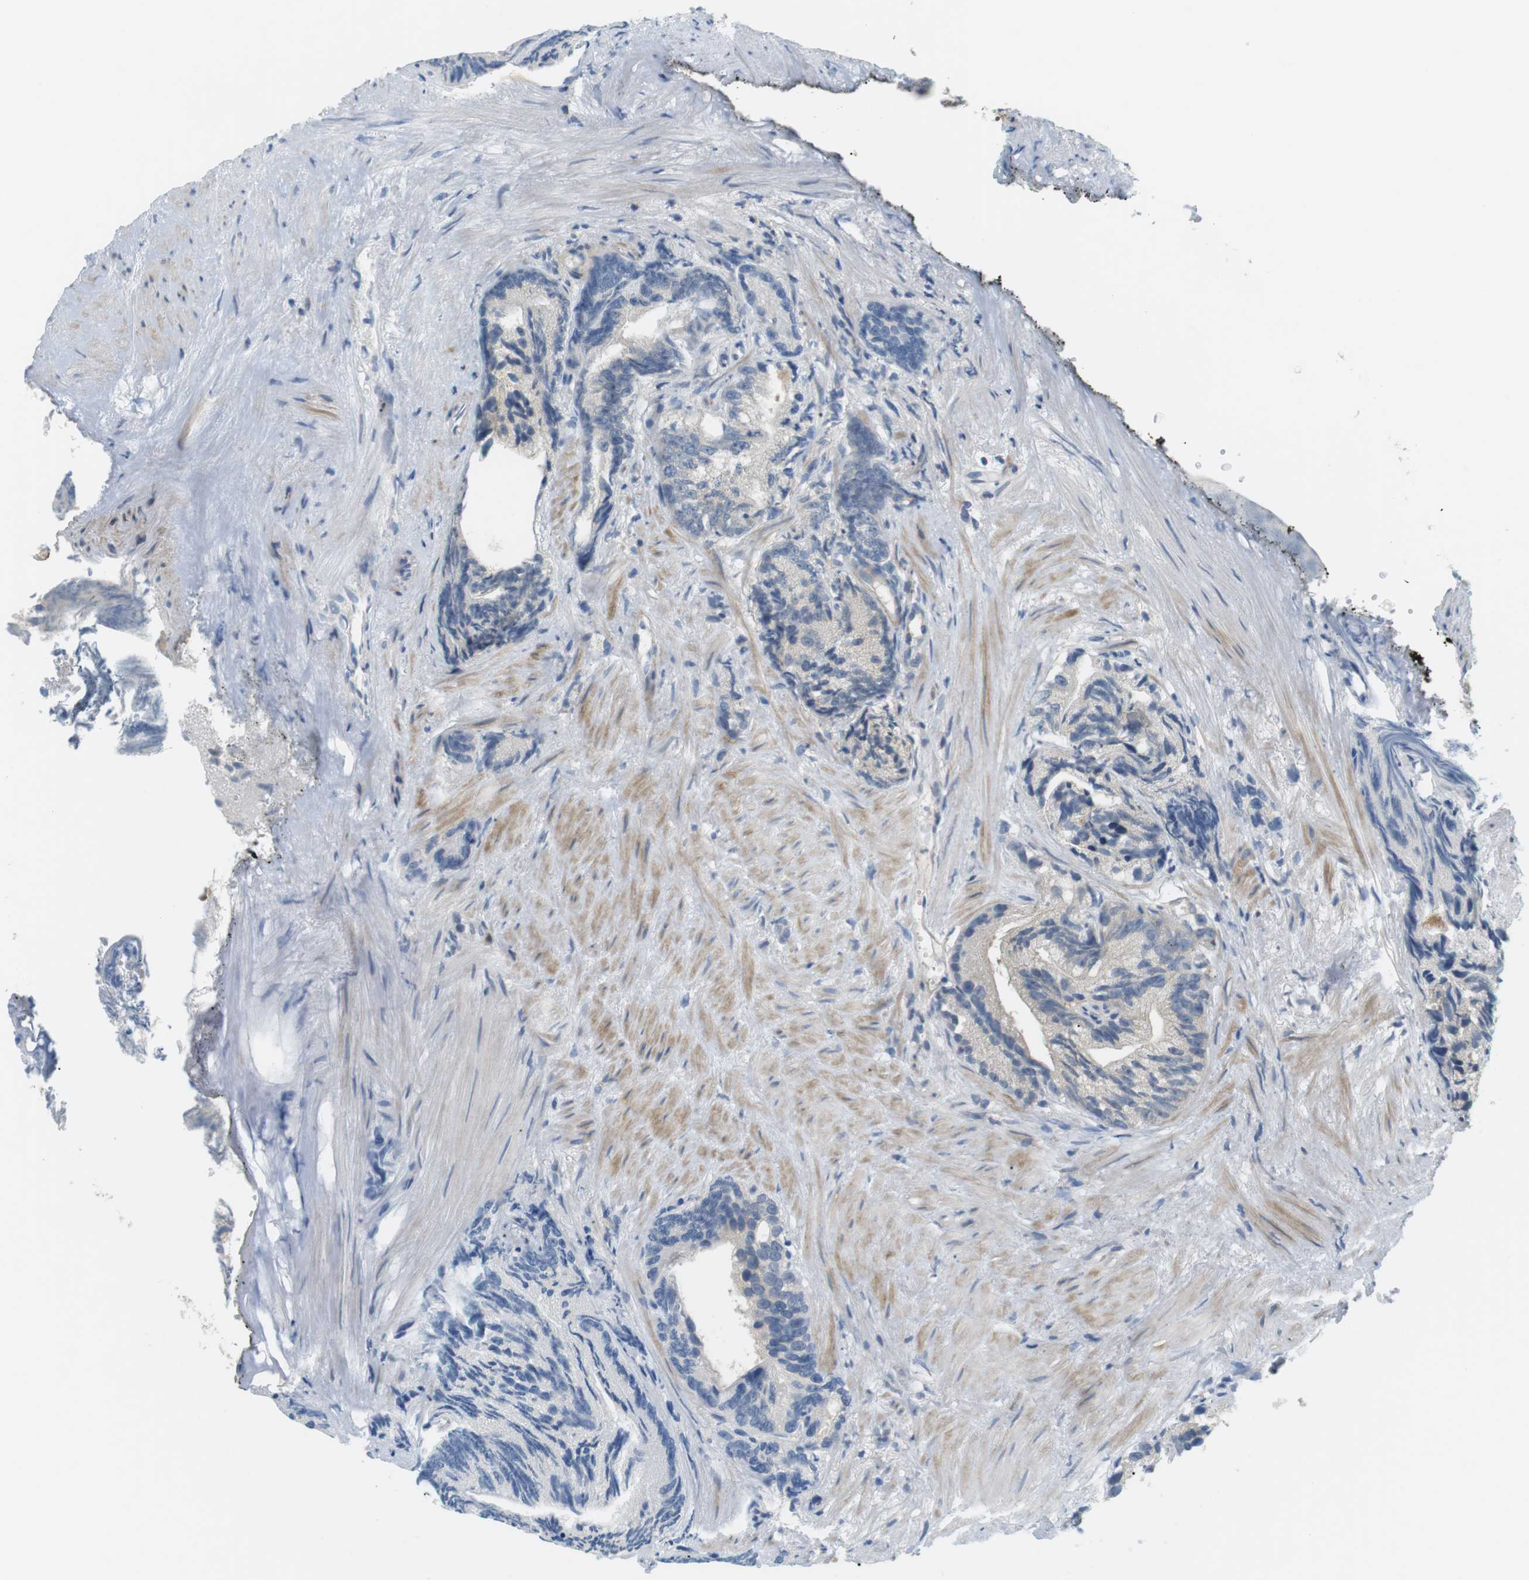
{"staining": {"intensity": "negative", "quantity": "none", "location": "none"}, "tissue": "prostate cancer", "cell_type": "Tumor cells", "image_type": "cancer", "snomed": [{"axis": "morphology", "description": "Adenocarcinoma, Low grade"}, {"axis": "topography", "description": "Prostate"}], "caption": "Immunohistochemical staining of human prostate cancer (low-grade adenocarcinoma) demonstrates no significant staining in tumor cells.", "gene": "P2RY1", "patient": {"sex": "male", "age": 89}}